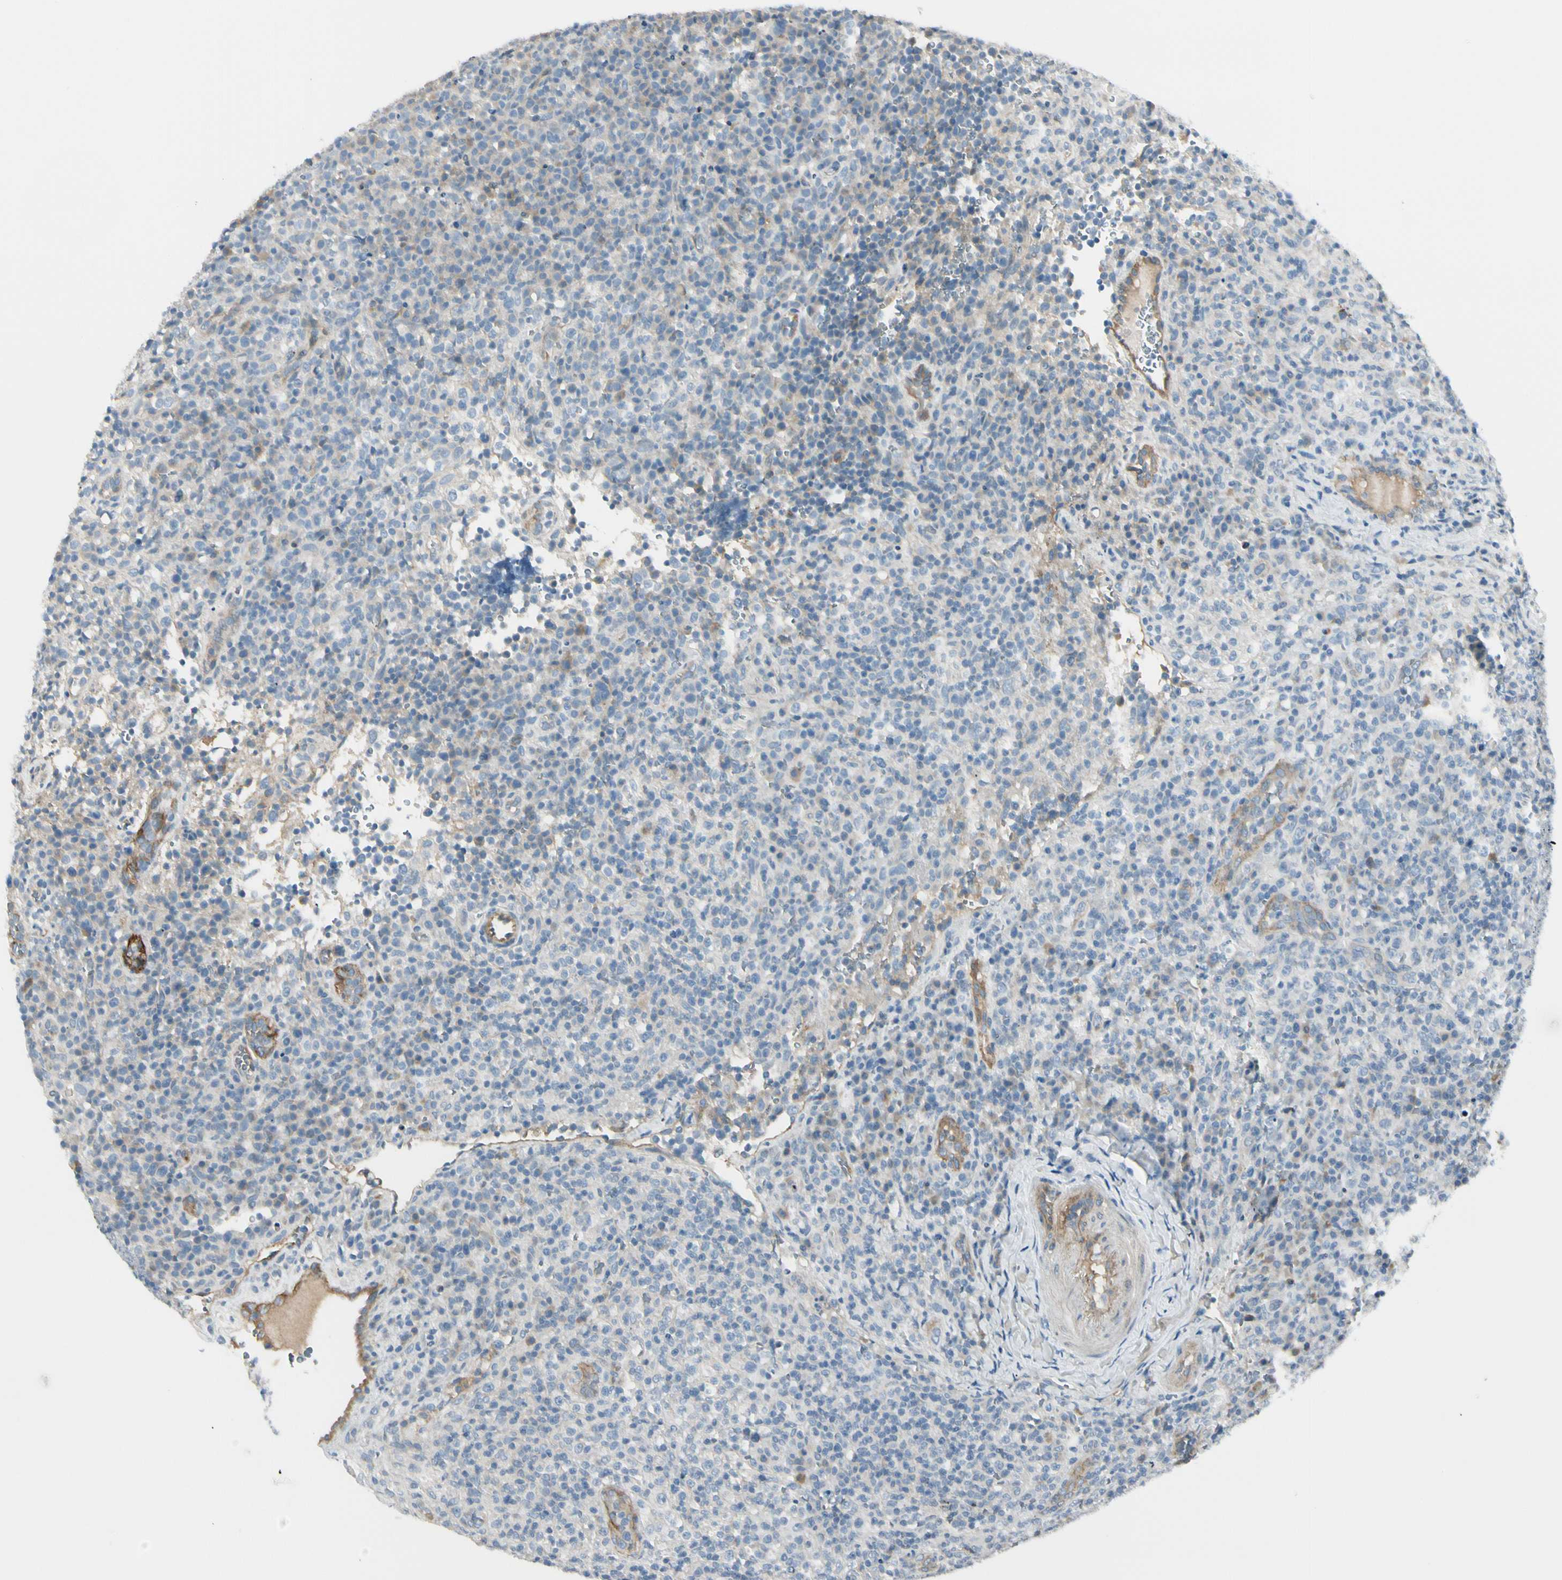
{"staining": {"intensity": "negative", "quantity": "none", "location": "none"}, "tissue": "lymphoma", "cell_type": "Tumor cells", "image_type": "cancer", "snomed": [{"axis": "morphology", "description": "Malignant lymphoma, non-Hodgkin's type, High grade"}, {"axis": "topography", "description": "Lymph node"}], "caption": "The histopathology image demonstrates no staining of tumor cells in lymphoma.", "gene": "ITGA3", "patient": {"sex": "female", "age": 76}}